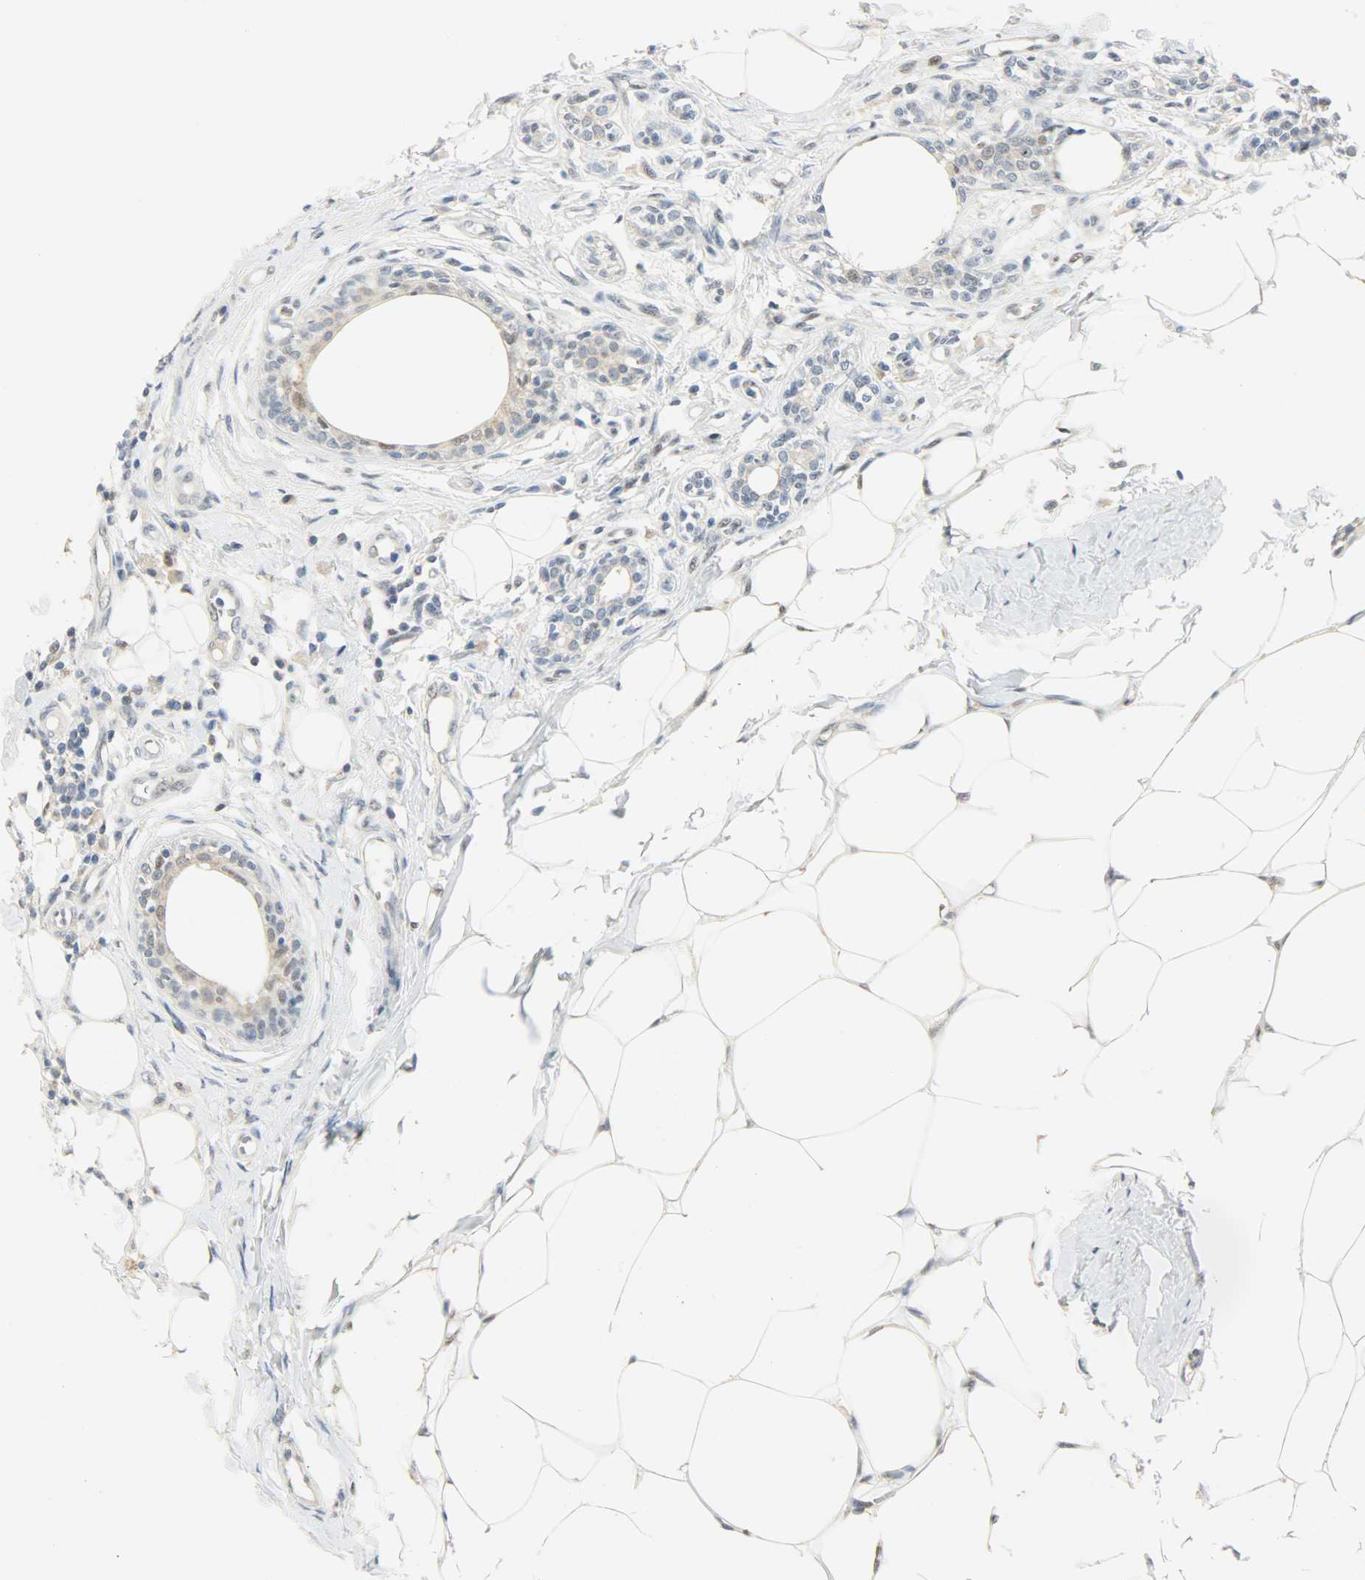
{"staining": {"intensity": "moderate", "quantity": "25%-75%", "location": "cytoplasmic/membranous,nuclear"}, "tissue": "breast cancer", "cell_type": "Tumor cells", "image_type": "cancer", "snomed": [{"axis": "morphology", "description": "Duct carcinoma"}, {"axis": "topography", "description": "Breast"}], "caption": "IHC of human infiltrating ductal carcinoma (breast) displays medium levels of moderate cytoplasmic/membranous and nuclear positivity in about 25%-75% of tumor cells. The staining was performed using DAB (3,3'-diaminobenzidine) to visualize the protein expression in brown, while the nuclei were stained in blue with hematoxylin (Magnification: 20x).", "gene": "PPARG", "patient": {"sex": "female", "age": 40}}